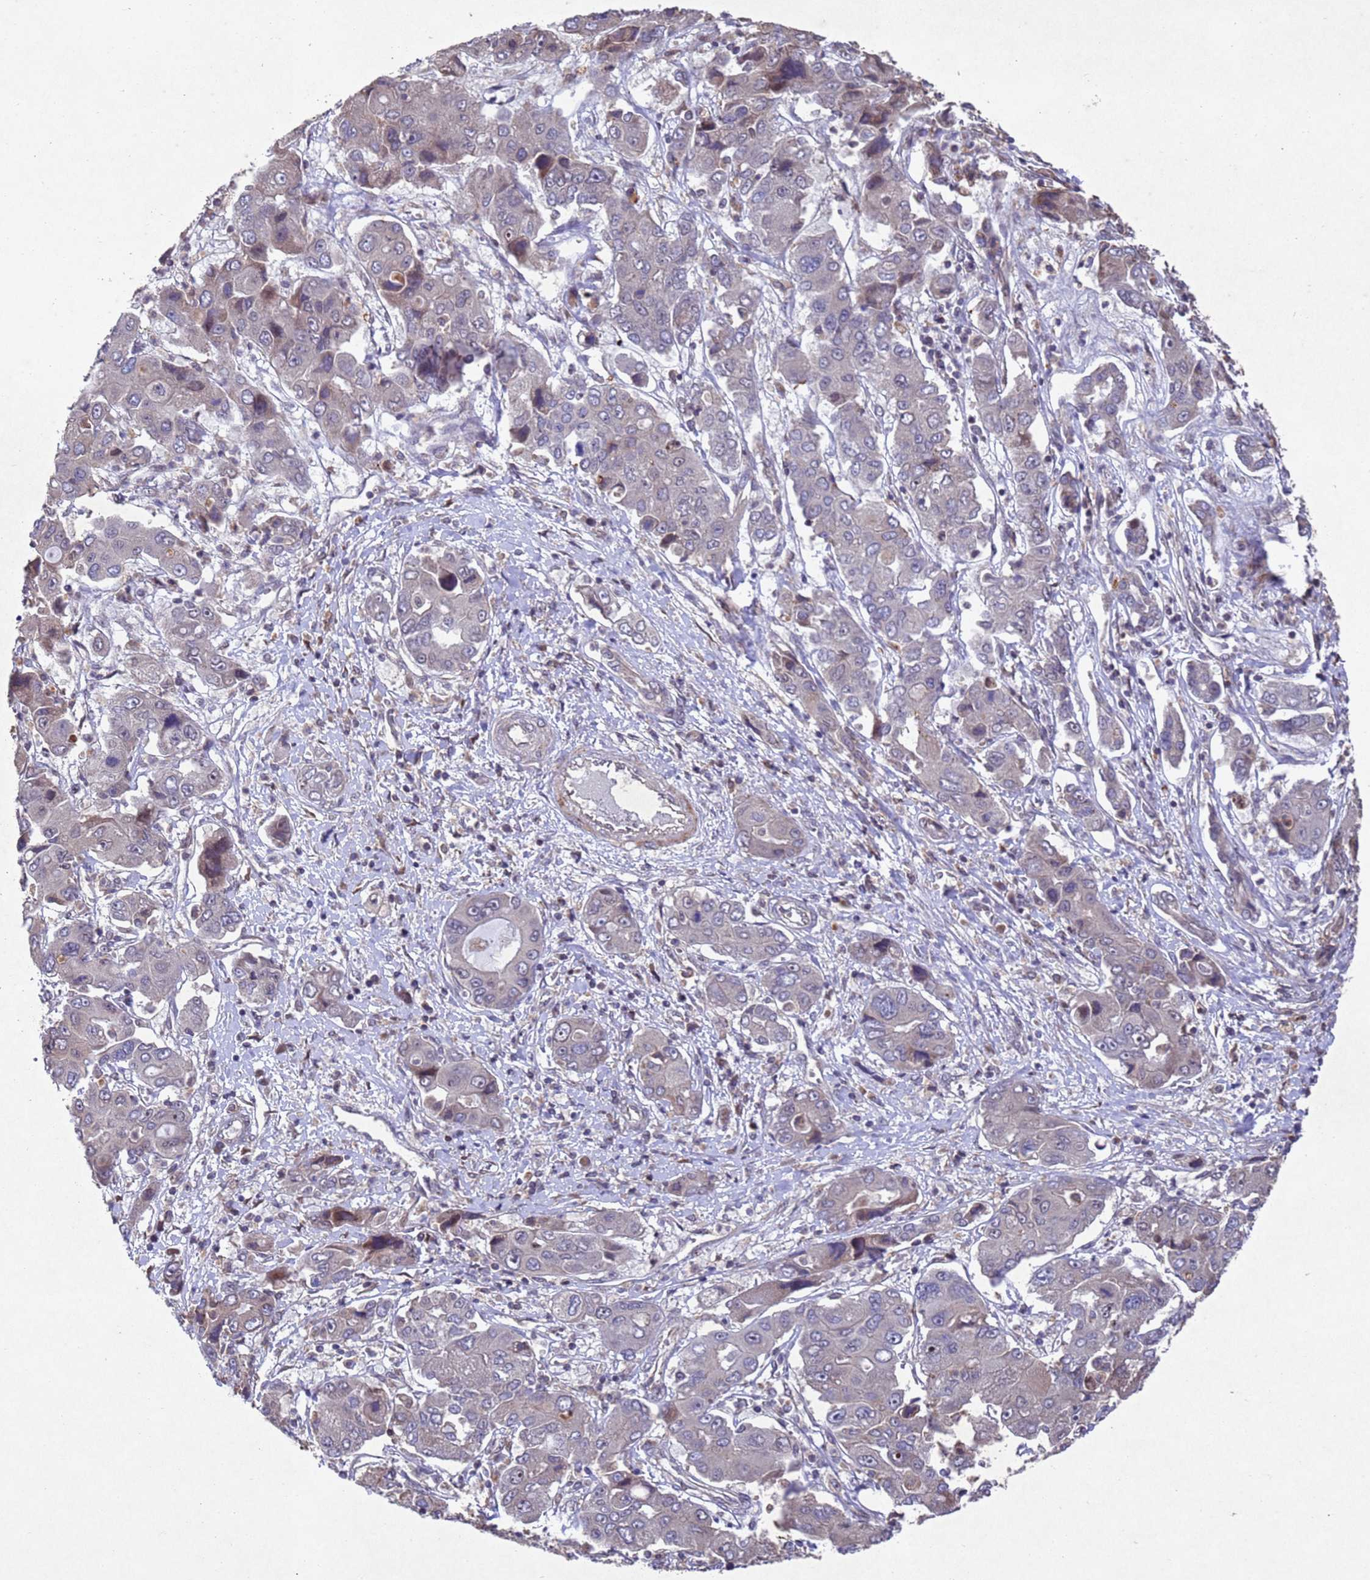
{"staining": {"intensity": "negative", "quantity": "none", "location": "none"}, "tissue": "liver cancer", "cell_type": "Tumor cells", "image_type": "cancer", "snomed": [{"axis": "morphology", "description": "Cholangiocarcinoma"}, {"axis": "topography", "description": "Liver"}], "caption": "Cholangiocarcinoma (liver) stained for a protein using immunohistochemistry (IHC) reveals no staining tumor cells.", "gene": "TBK1", "patient": {"sex": "male", "age": 67}}